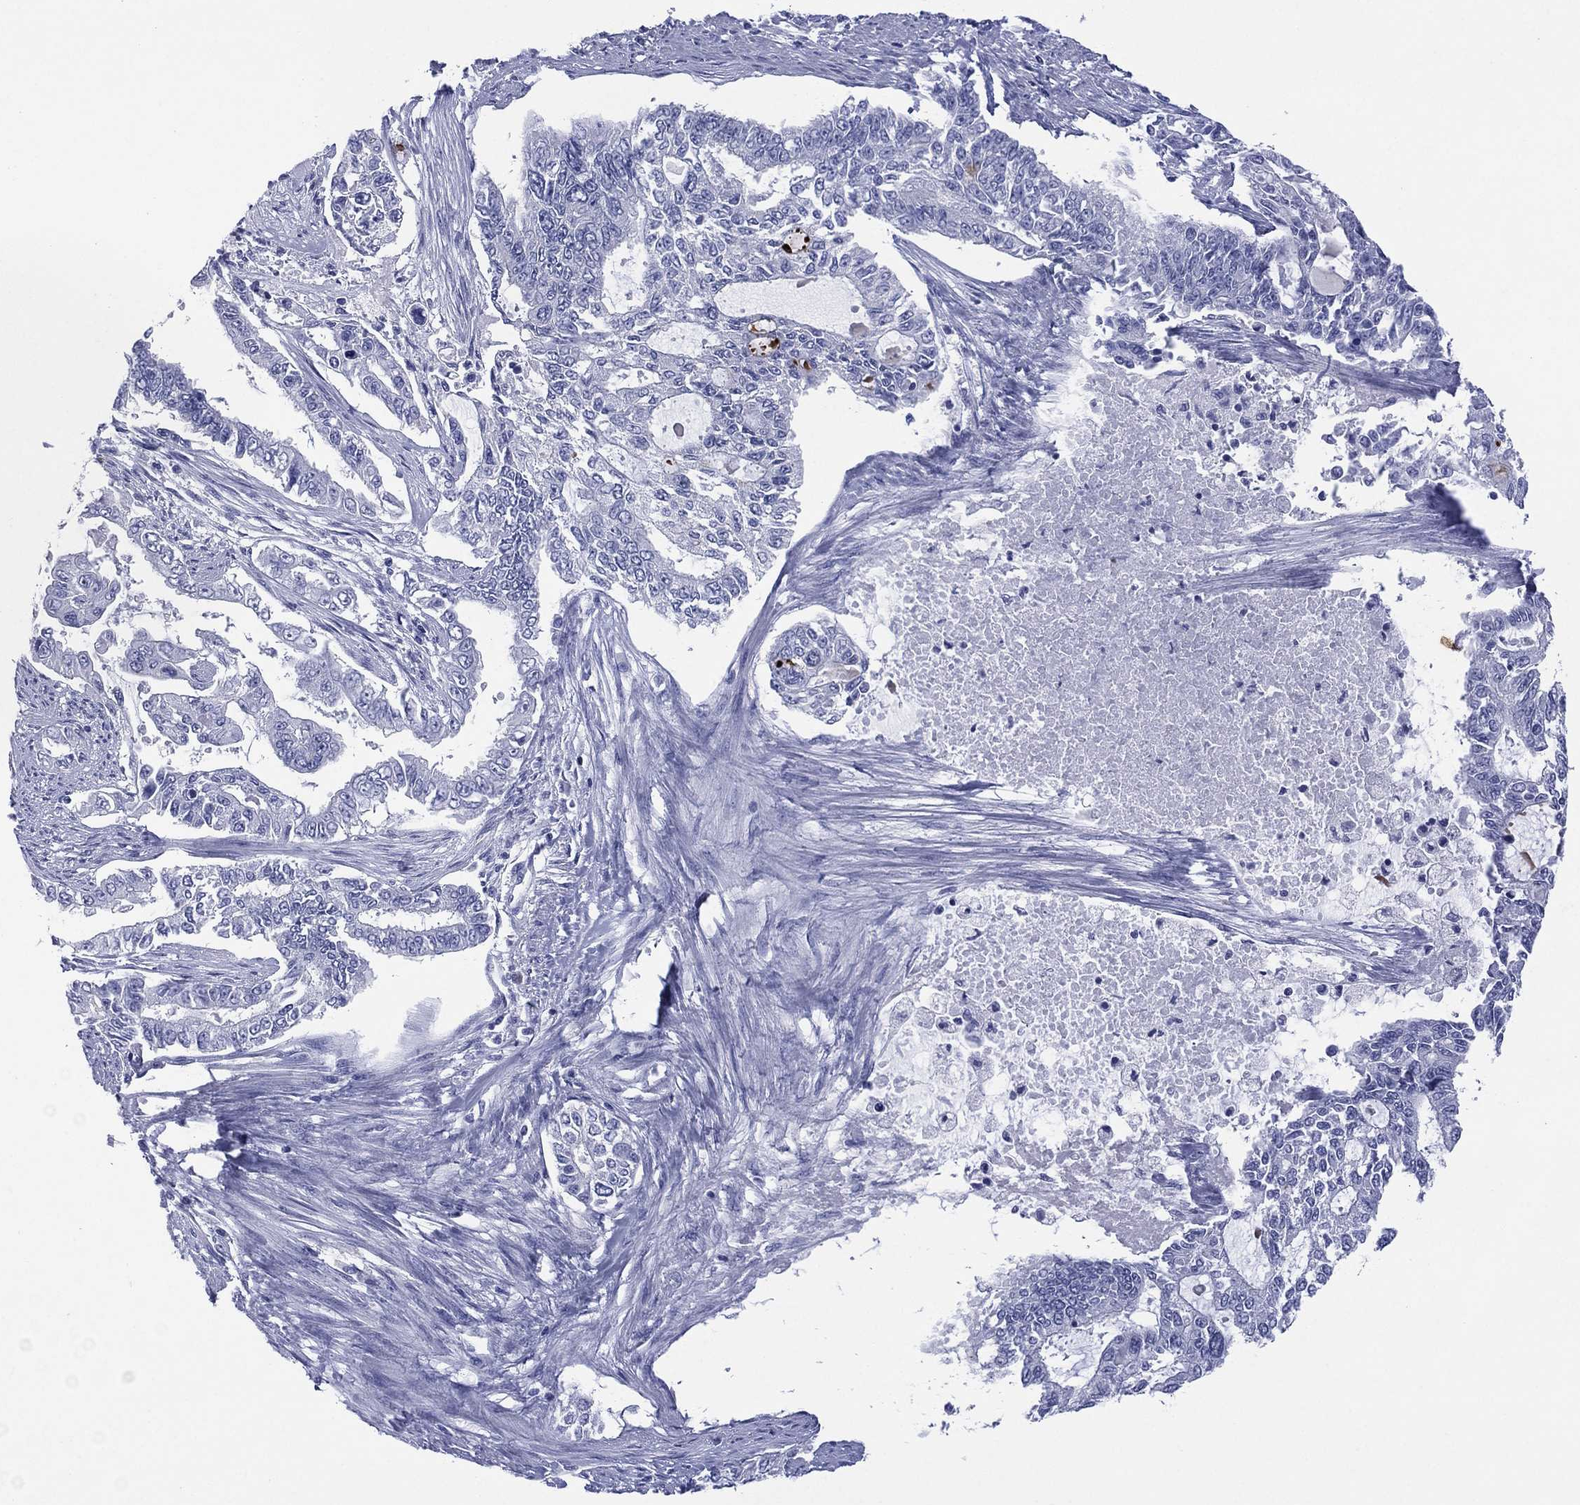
{"staining": {"intensity": "negative", "quantity": "none", "location": "none"}, "tissue": "endometrial cancer", "cell_type": "Tumor cells", "image_type": "cancer", "snomed": [{"axis": "morphology", "description": "Adenocarcinoma, NOS"}, {"axis": "topography", "description": "Uterus"}], "caption": "A histopathology image of human endometrial cancer (adenocarcinoma) is negative for staining in tumor cells.", "gene": "DSG1", "patient": {"sex": "female", "age": 59}}